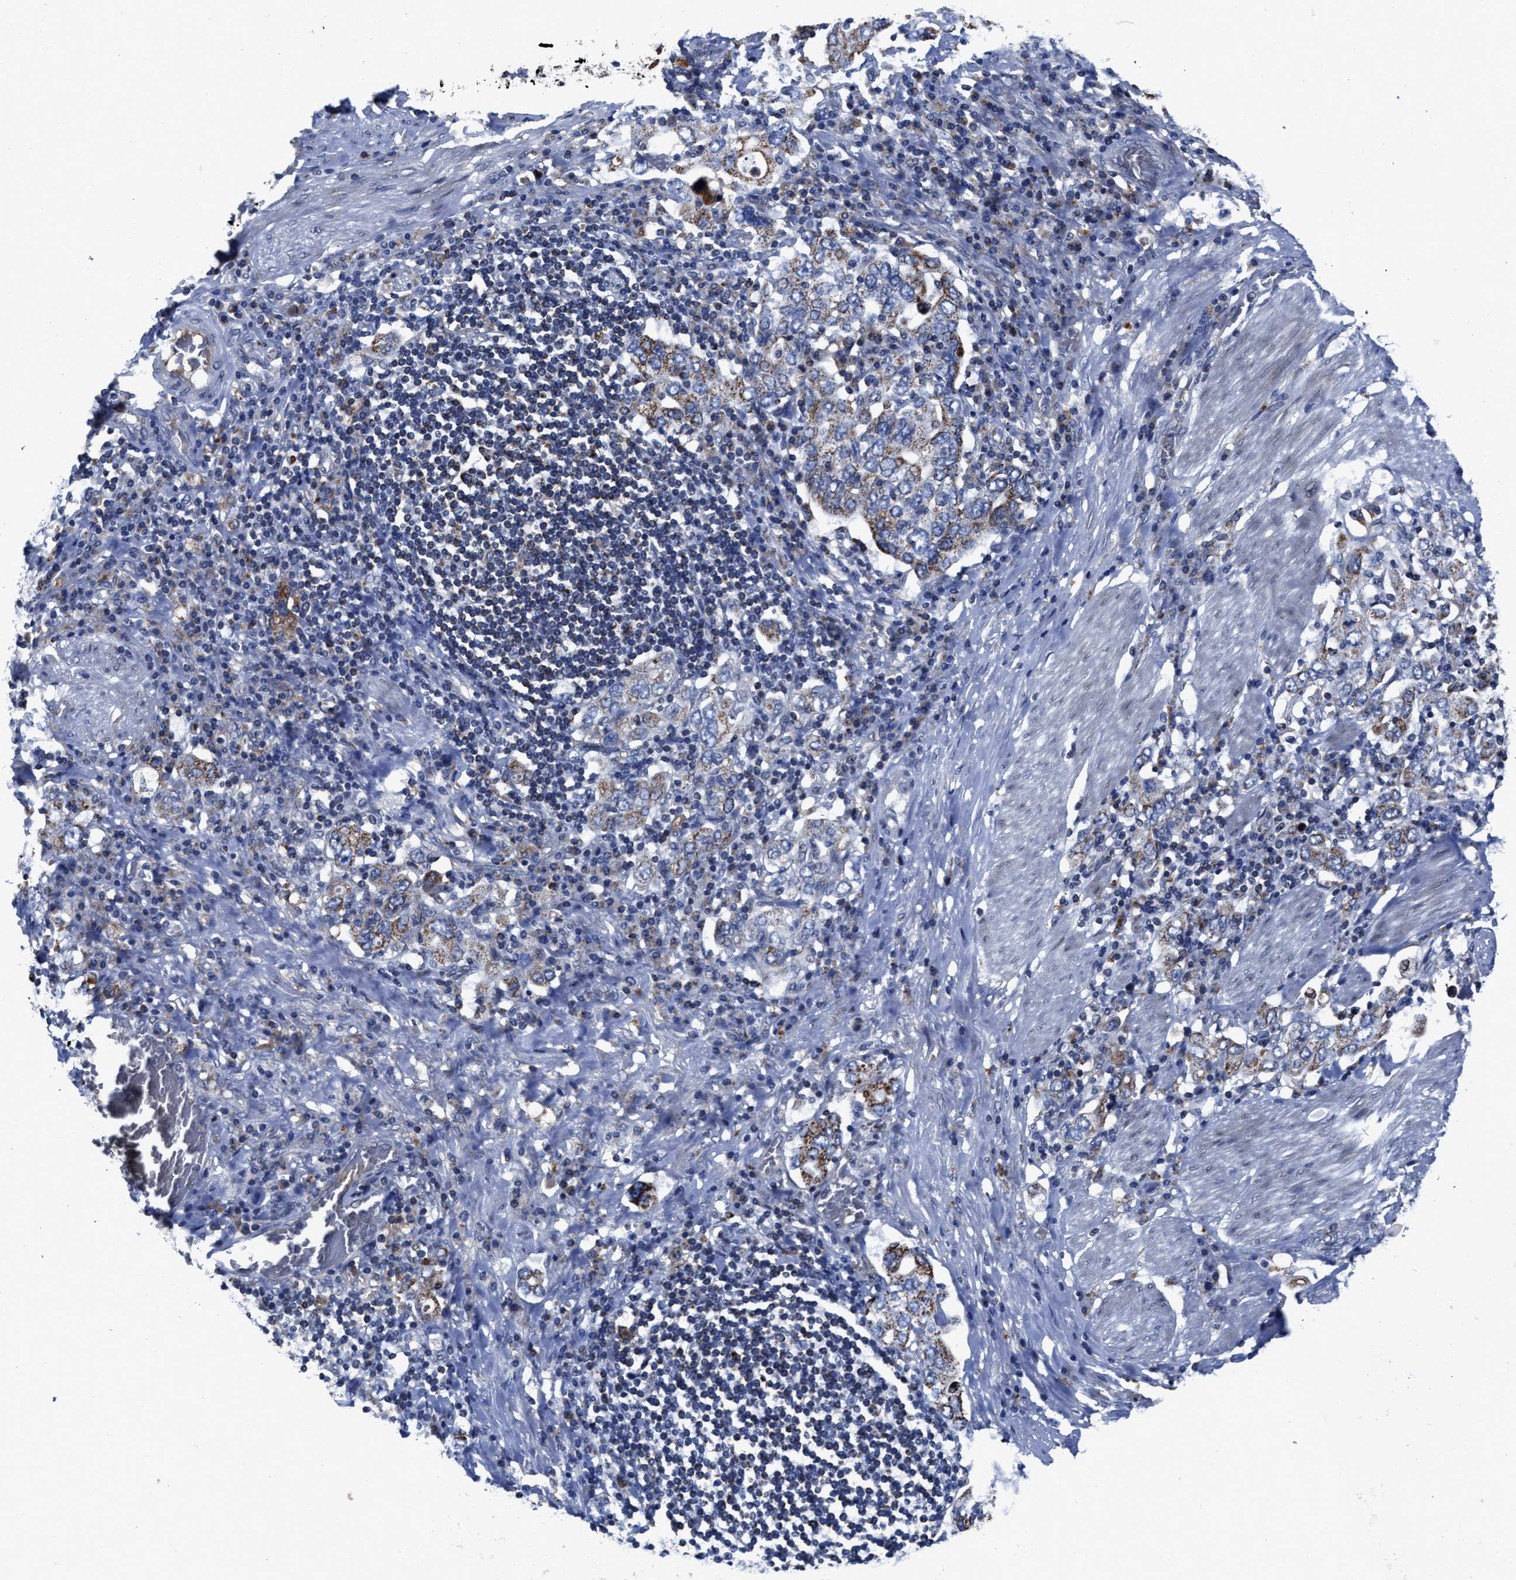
{"staining": {"intensity": "moderate", "quantity": "25%-75%", "location": "cytoplasmic/membranous"}, "tissue": "stomach cancer", "cell_type": "Tumor cells", "image_type": "cancer", "snomed": [{"axis": "morphology", "description": "Adenocarcinoma, NOS"}, {"axis": "topography", "description": "Stomach, upper"}], "caption": "High-magnification brightfield microscopy of adenocarcinoma (stomach) stained with DAB (3,3'-diaminobenzidine) (brown) and counterstained with hematoxylin (blue). tumor cells exhibit moderate cytoplasmic/membranous positivity is present in approximately25%-75% of cells. Ihc stains the protein of interest in brown and the nuclei are stained blue.", "gene": "CACNA1D", "patient": {"sex": "male", "age": 62}}